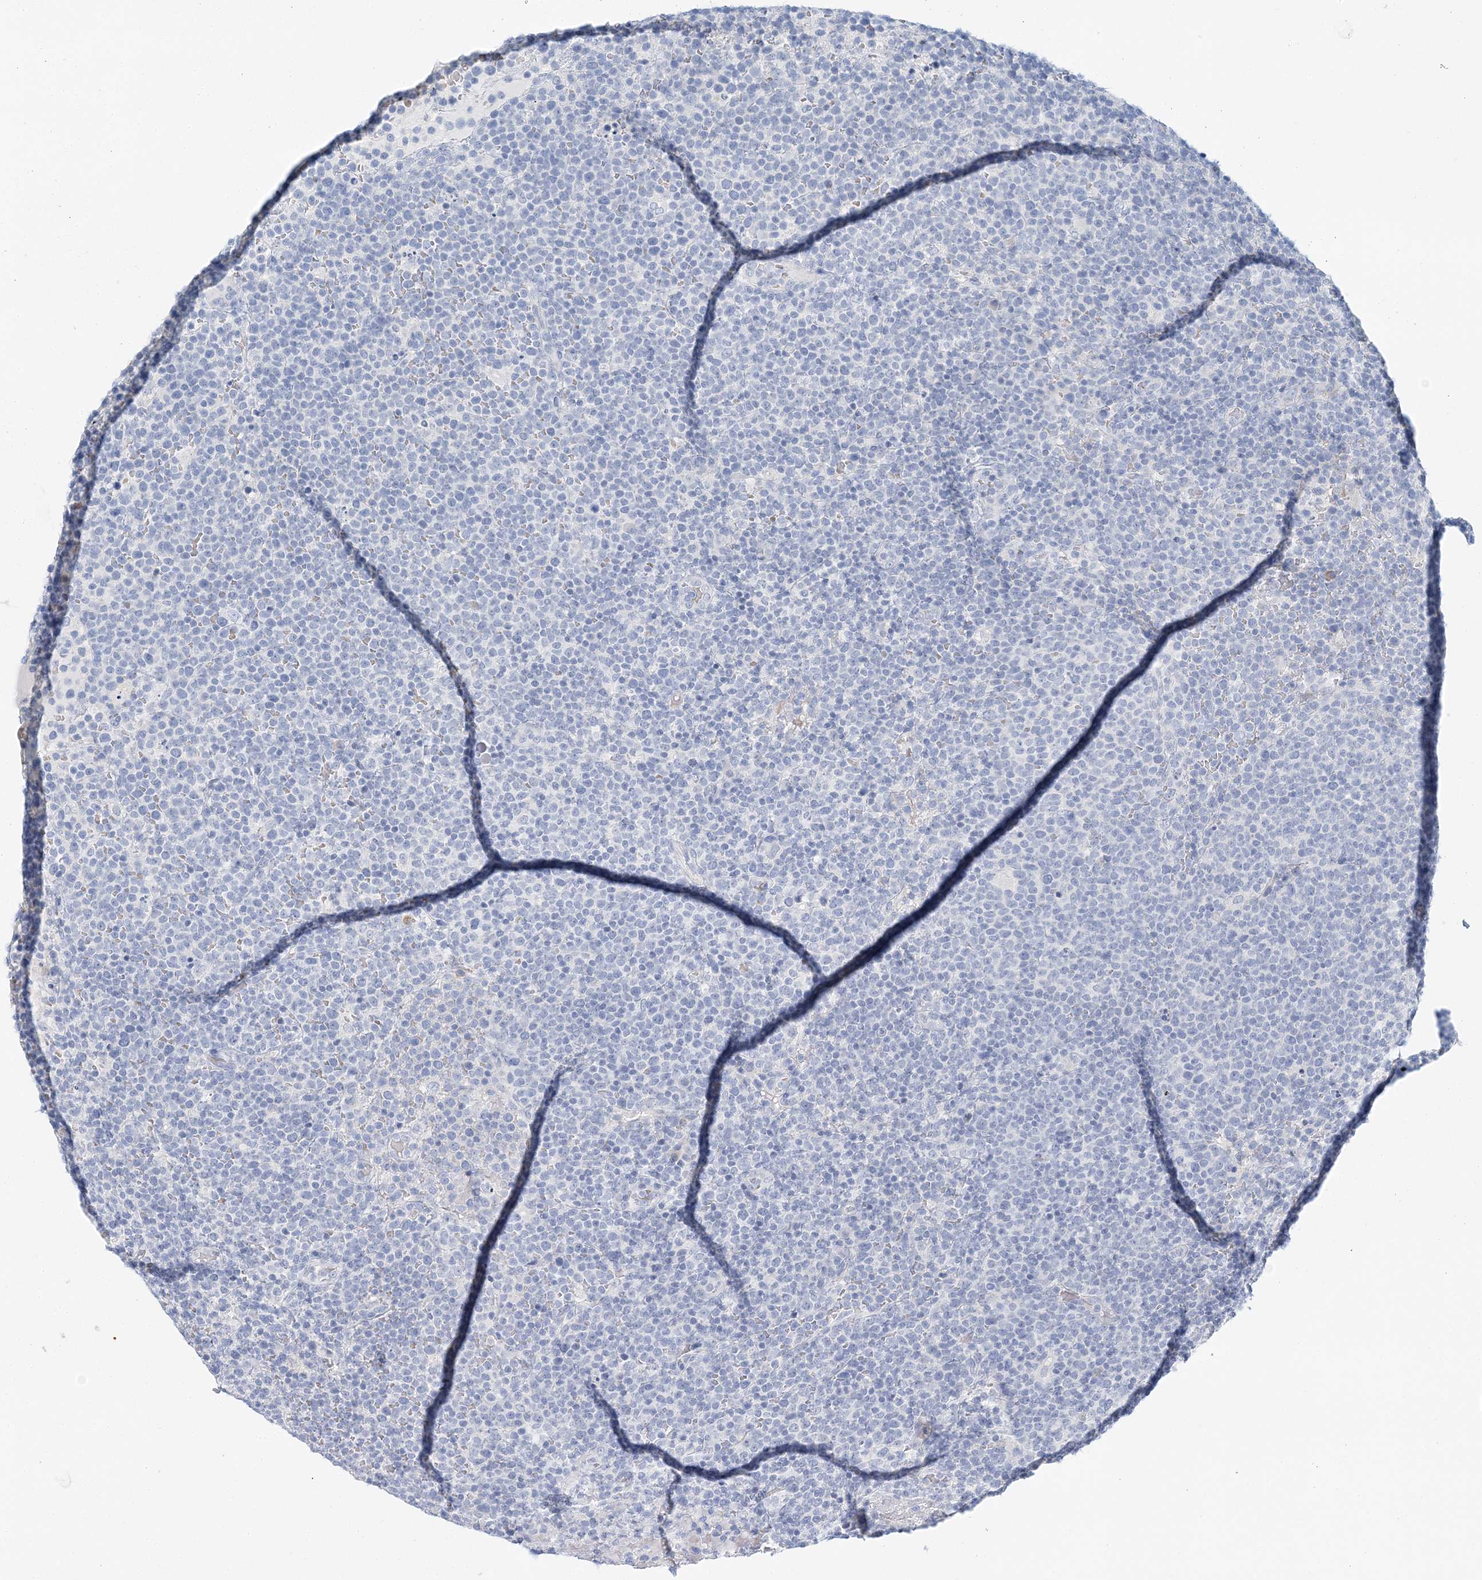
{"staining": {"intensity": "negative", "quantity": "none", "location": "none"}, "tissue": "lymphoma", "cell_type": "Tumor cells", "image_type": "cancer", "snomed": [{"axis": "morphology", "description": "Malignant lymphoma, non-Hodgkin's type, High grade"}, {"axis": "topography", "description": "Lymph node"}], "caption": "The image displays no staining of tumor cells in lymphoma.", "gene": "VILL", "patient": {"sex": "male", "age": 61}}